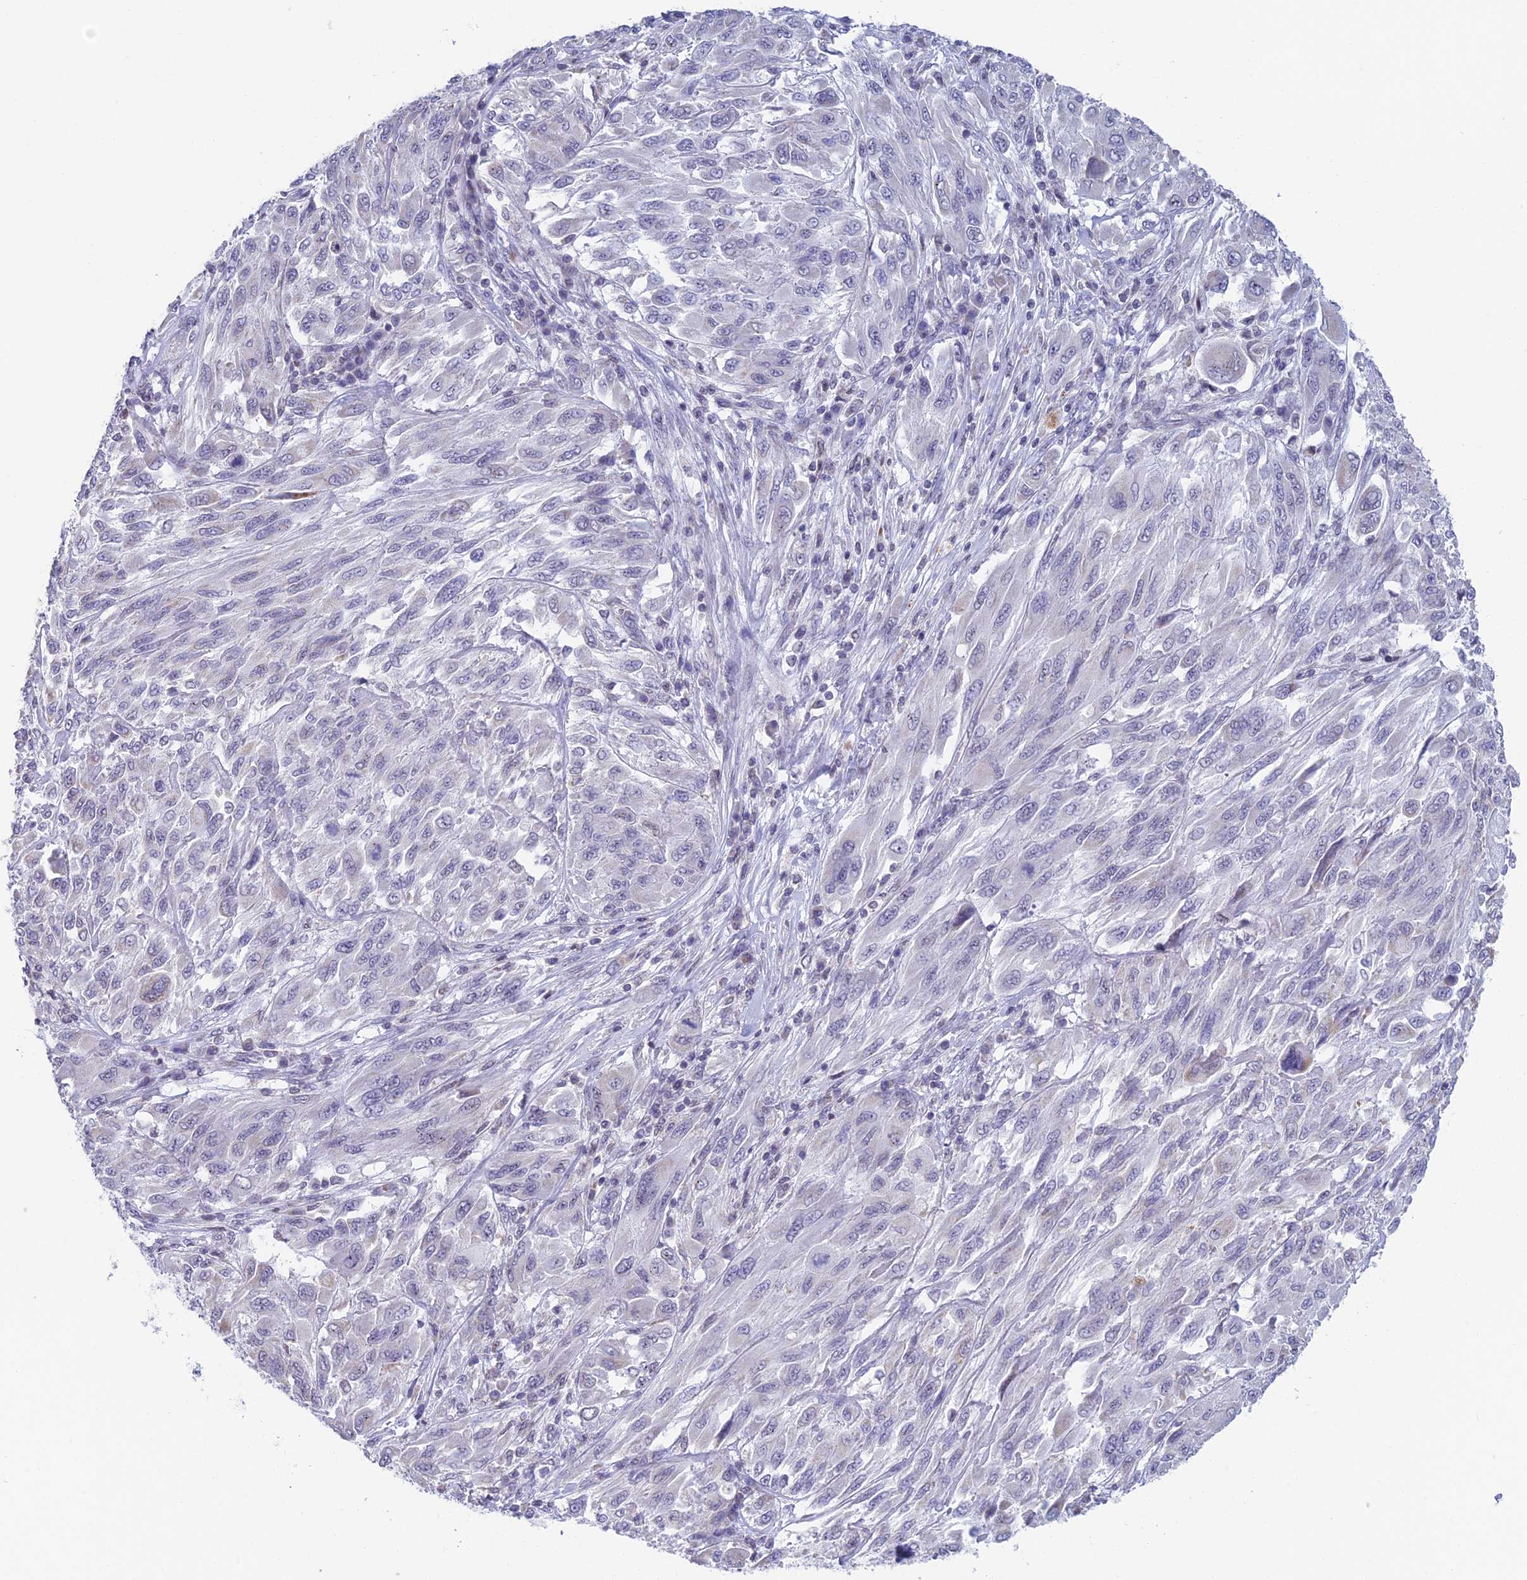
{"staining": {"intensity": "negative", "quantity": "none", "location": "none"}, "tissue": "melanoma", "cell_type": "Tumor cells", "image_type": "cancer", "snomed": [{"axis": "morphology", "description": "Malignant melanoma, NOS"}, {"axis": "topography", "description": "Skin"}], "caption": "Human malignant melanoma stained for a protein using IHC displays no expression in tumor cells.", "gene": "REXO5", "patient": {"sex": "female", "age": 91}}